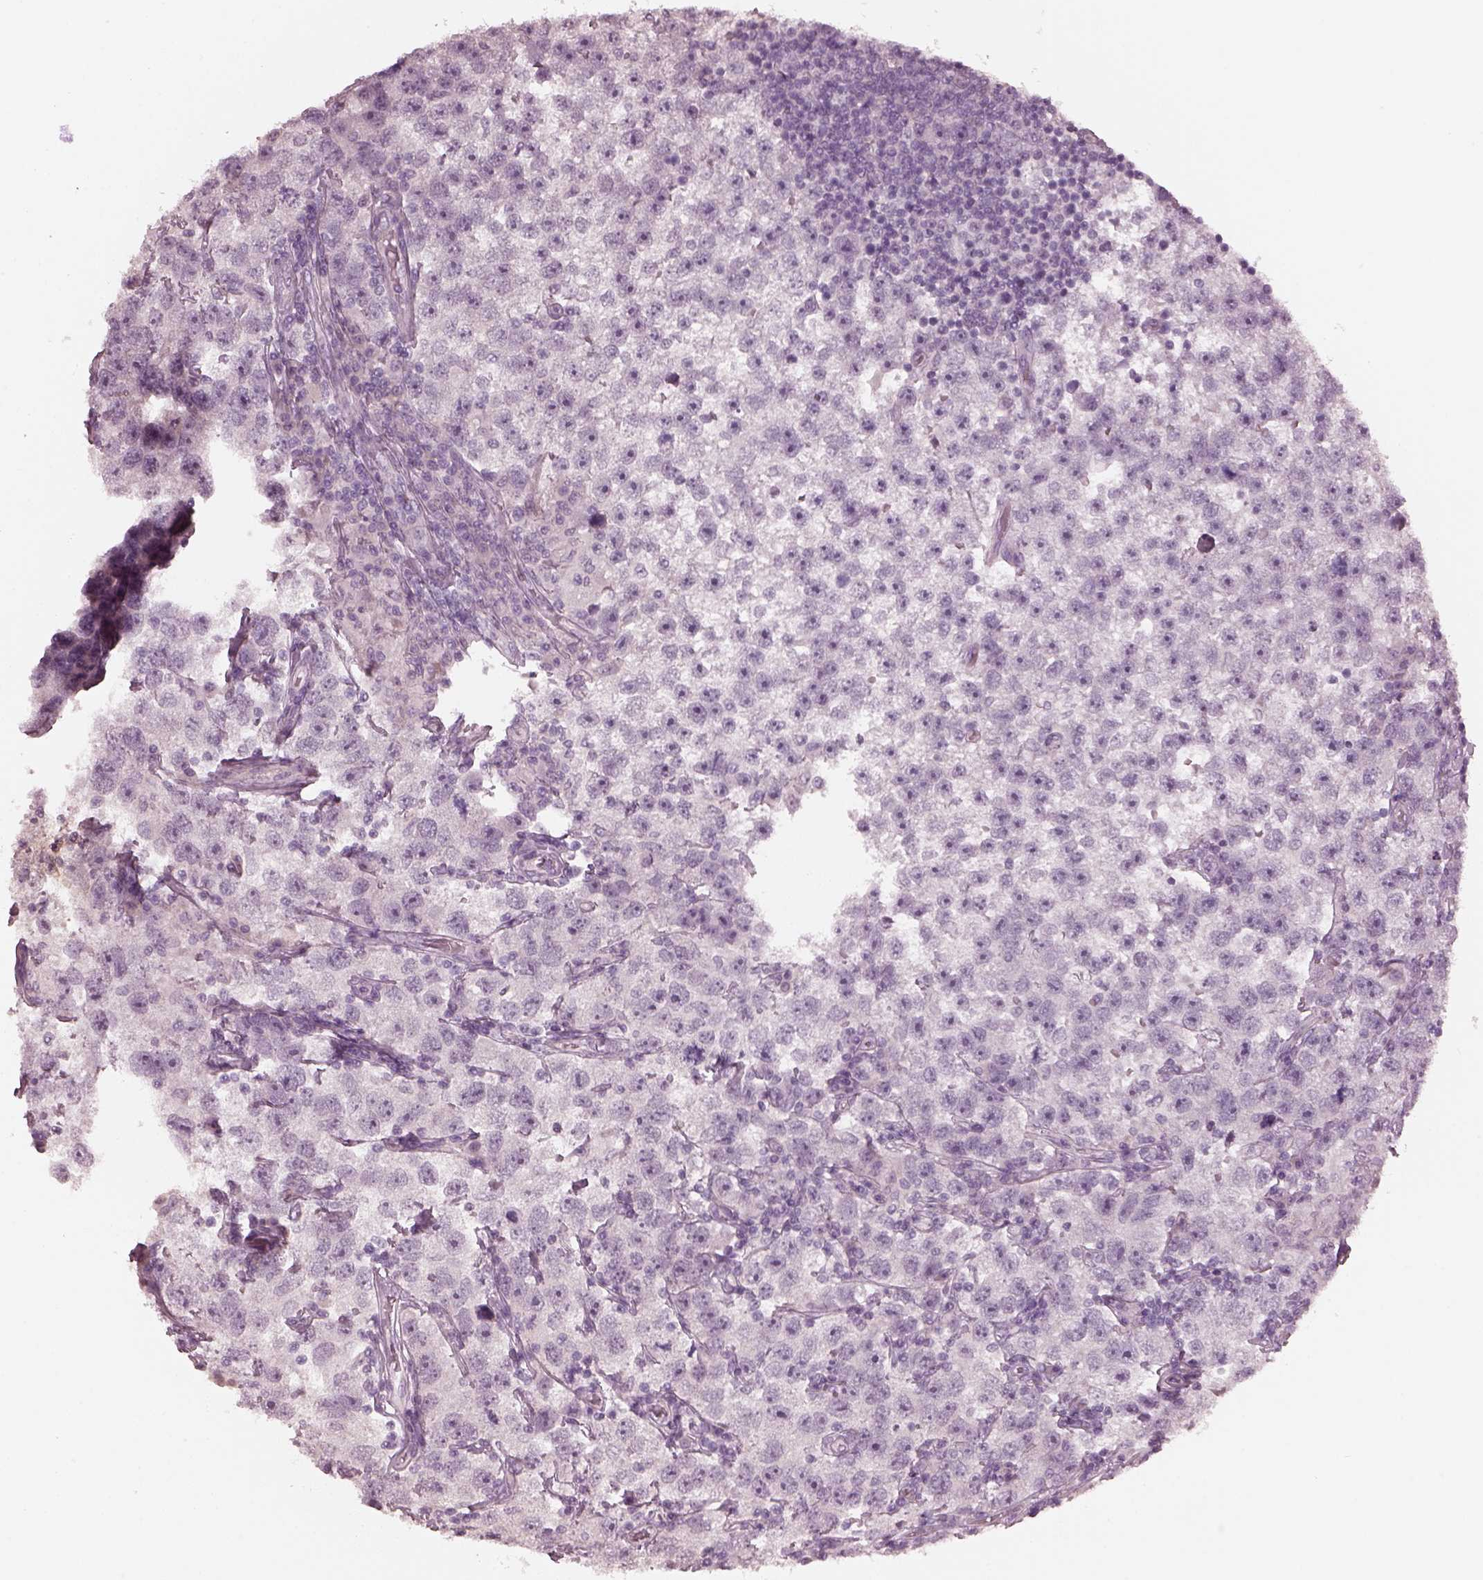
{"staining": {"intensity": "negative", "quantity": "none", "location": "none"}, "tissue": "testis cancer", "cell_type": "Tumor cells", "image_type": "cancer", "snomed": [{"axis": "morphology", "description": "Seminoma, NOS"}, {"axis": "topography", "description": "Testis"}], "caption": "Immunohistochemistry photomicrograph of testis cancer stained for a protein (brown), which demonstrates no expression in tumor cells.", "gene": "OPTC", "patient": {"sex": "male", "age": 26}}